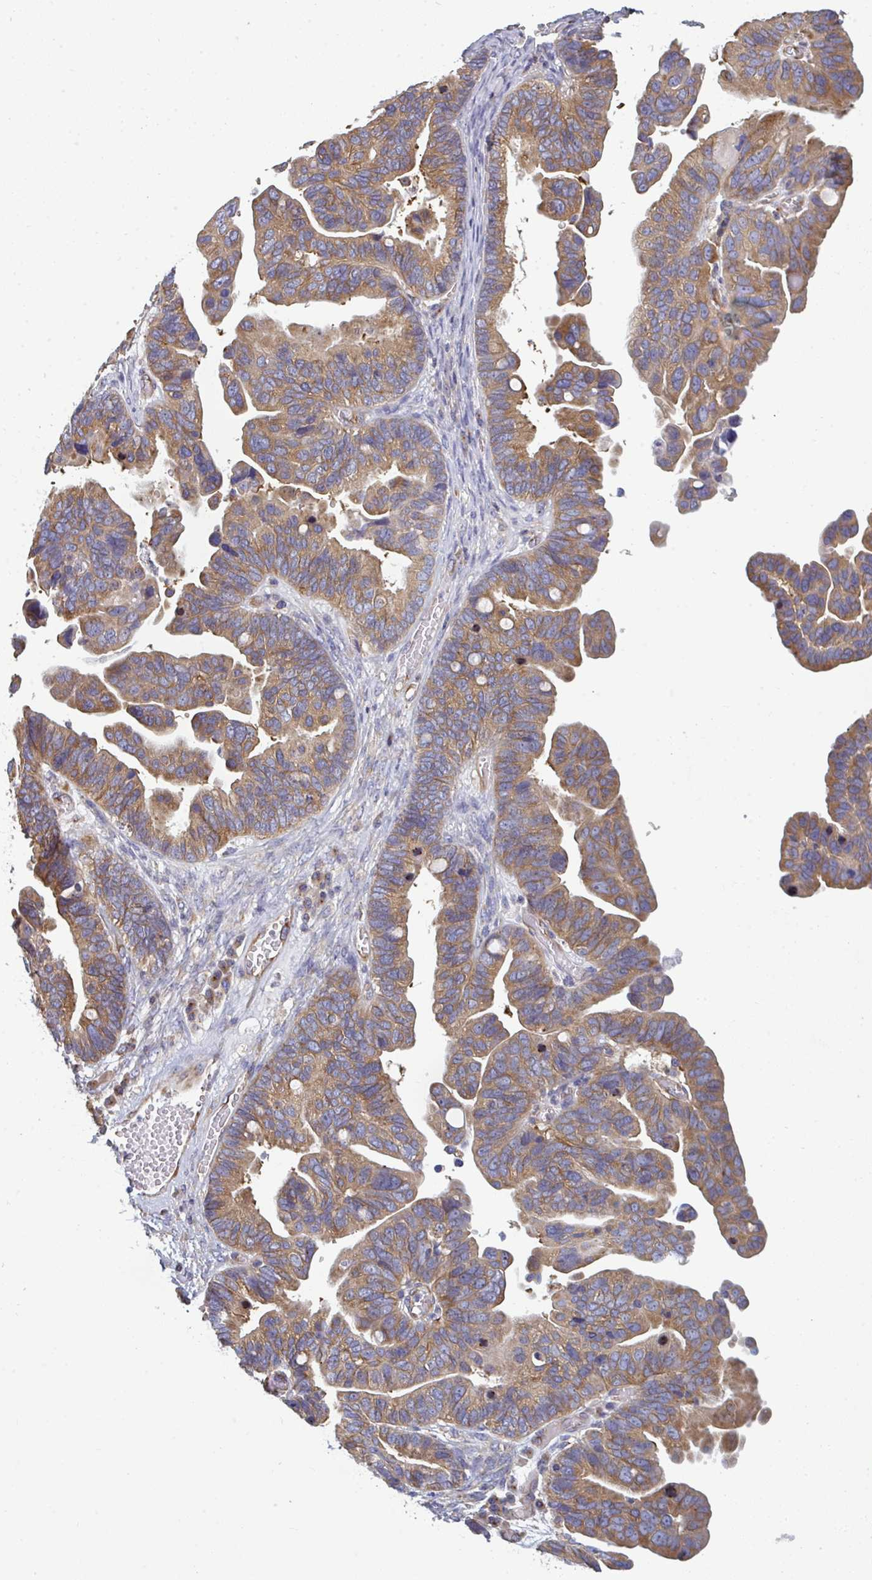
{"staining": {"intensity": "moderate", "quantity": ">75%", "location": "cytoplasmic/membranous"}, "tissue": "ovarian cancer", "cell_type": "Tumor cells", "image_type": "cancer", "snomed": [{"axis": "morphology", "description": "Cystadenocarcinoma, serous, NOS"}, {"axis": "topography", "description": "Ovary"}], "caption": "Brown immunohistochemical staining in human ovarian cancer (serous cystadenocarcinoma) displays moderate cytoplasmic/membranous positivity in approximately >75% of tumor cells.", "gene": "DYNC1I2", "patient": {"sex": "female", "age": 56}}